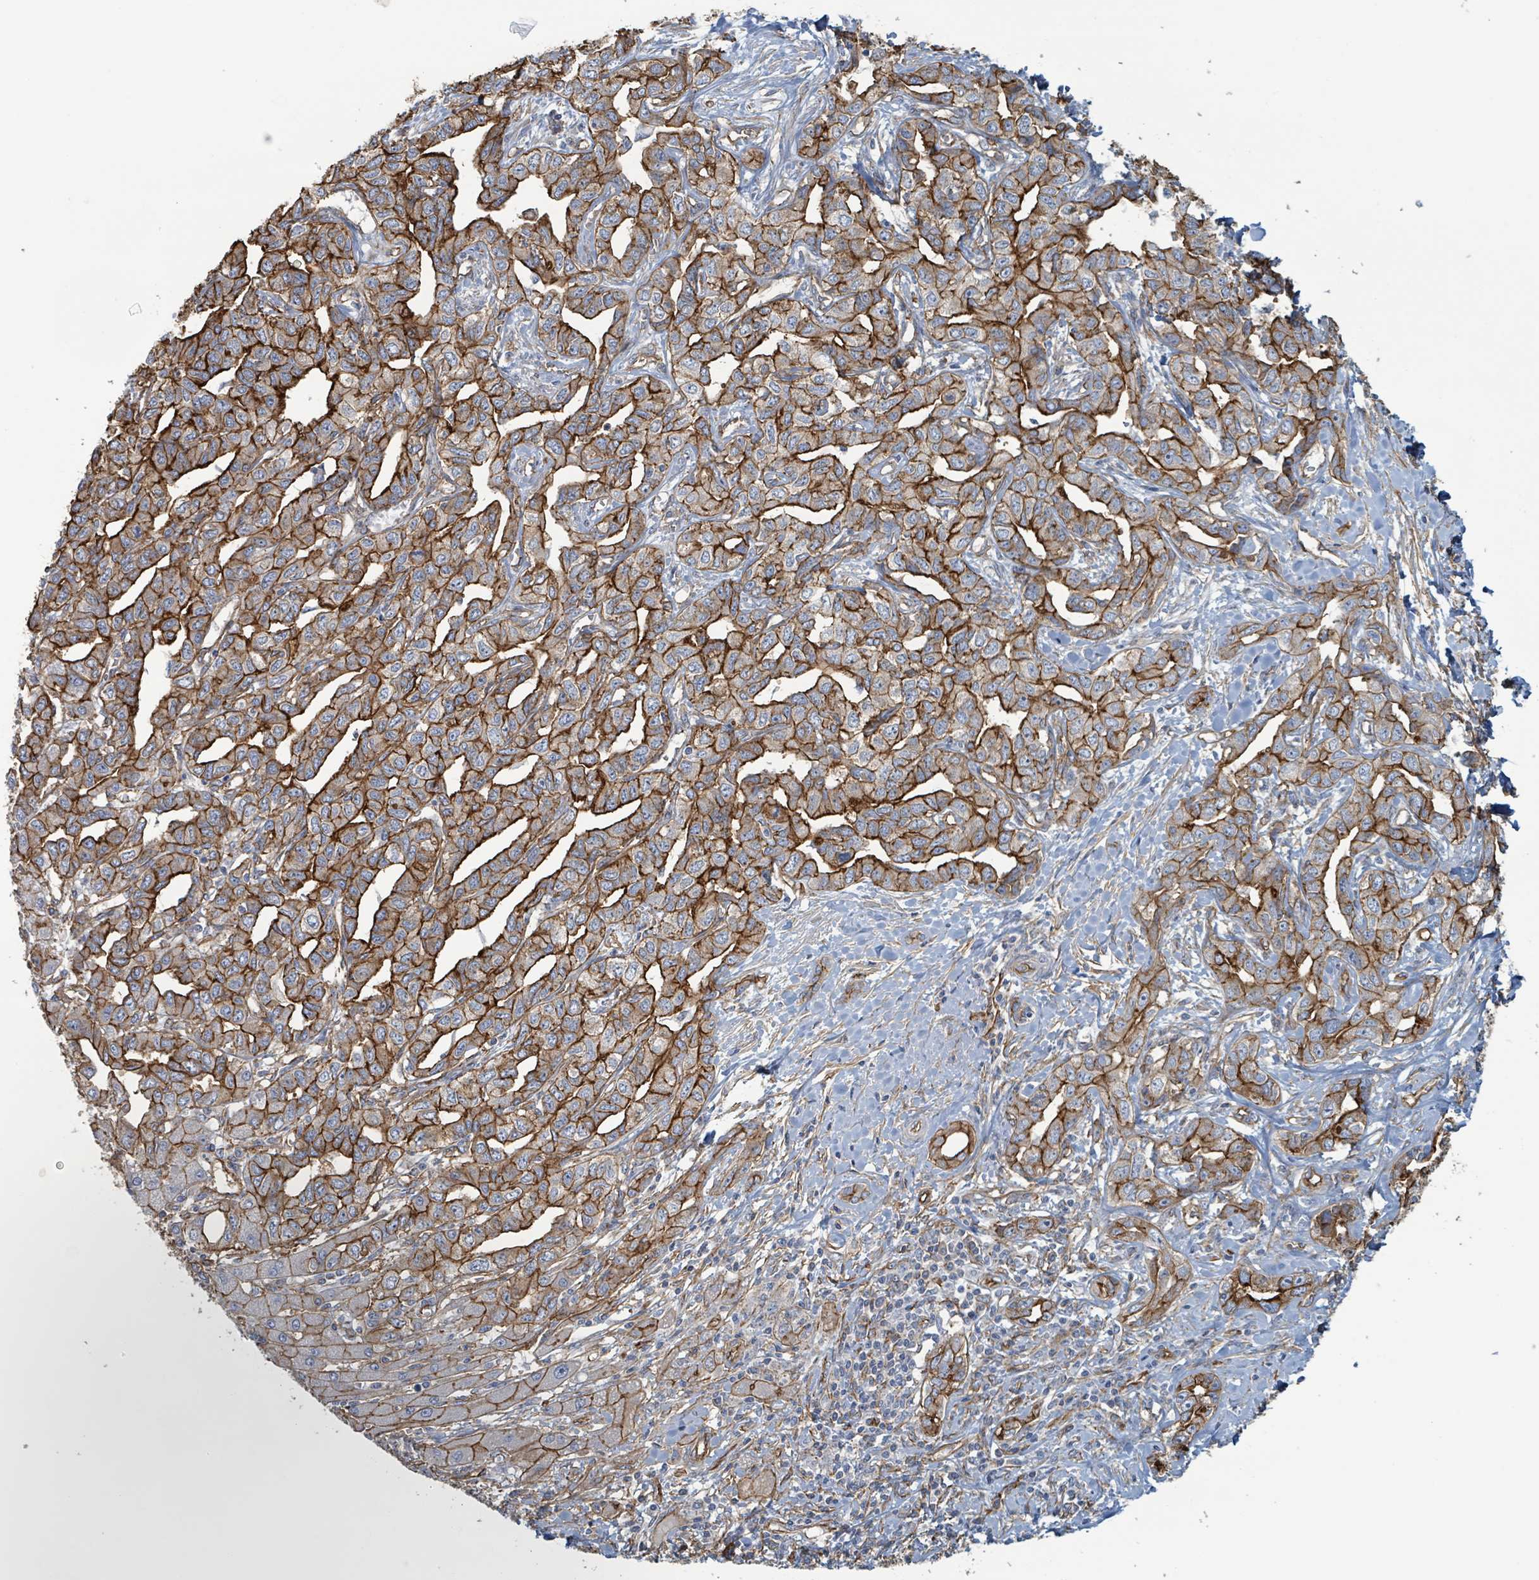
{"staining": {"intensity": "strong", "quantity": ">75%", "location": "cytoplasmic/membranous"}, "tissue": "liver cancer", "cell_type": "Tumor cells", "image_type": "cancer", "snomed": [{"axis": "morphology", "description": "Cholangiocarcinoma"}, {"axis": "topography", "description": "Liver"}], "caption": "There is high levels of strong cytoplasmic/membranous expression in tumor cells of cholangiocarcinoma (liver), as demonstrated by immunohistochemical staining (brown color).", "gene": "LDOC1", "patient": {"sex": "male", "age": 59}}